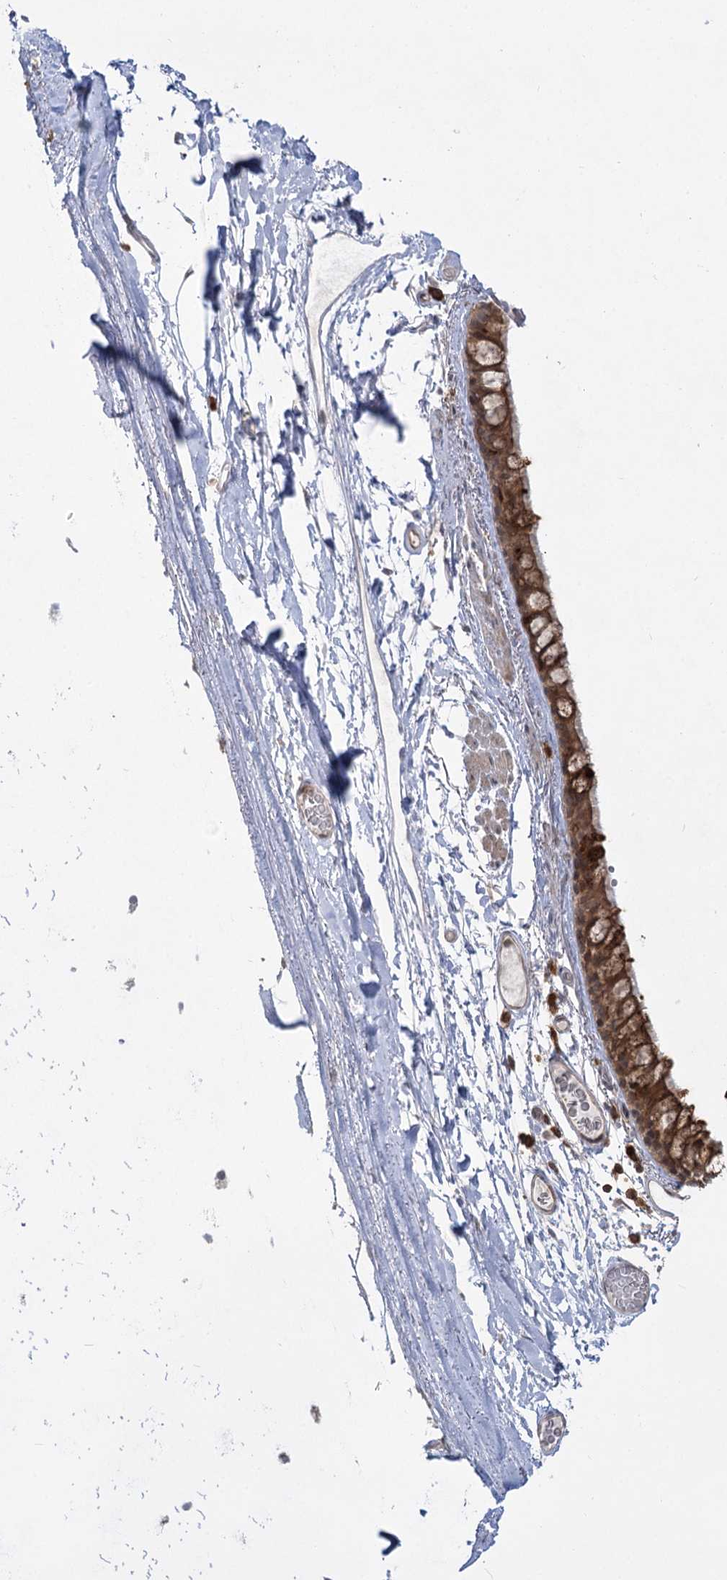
{"staining": {"intensity": "moderate", "quantity": ">75%", "location": "cytoplasmic/membranous"}, "tissue": "bronchus", "cell_type": "Respiratory epithelial cells", "image_type": "normal", "snomed": [{"axis": "morphology", "description": "Normal tissue, NOS"}, {"axis": "topography", "description": "Cartilage tissue"}], "caption": "IHC of benign human bronchus displays medium levels of moderate cytoplasmic/membranous staining in approximately >75% of respiratory epithelial cells.", "gene": "SYTL1", "patient": {"sex": "male", "age": 63}}